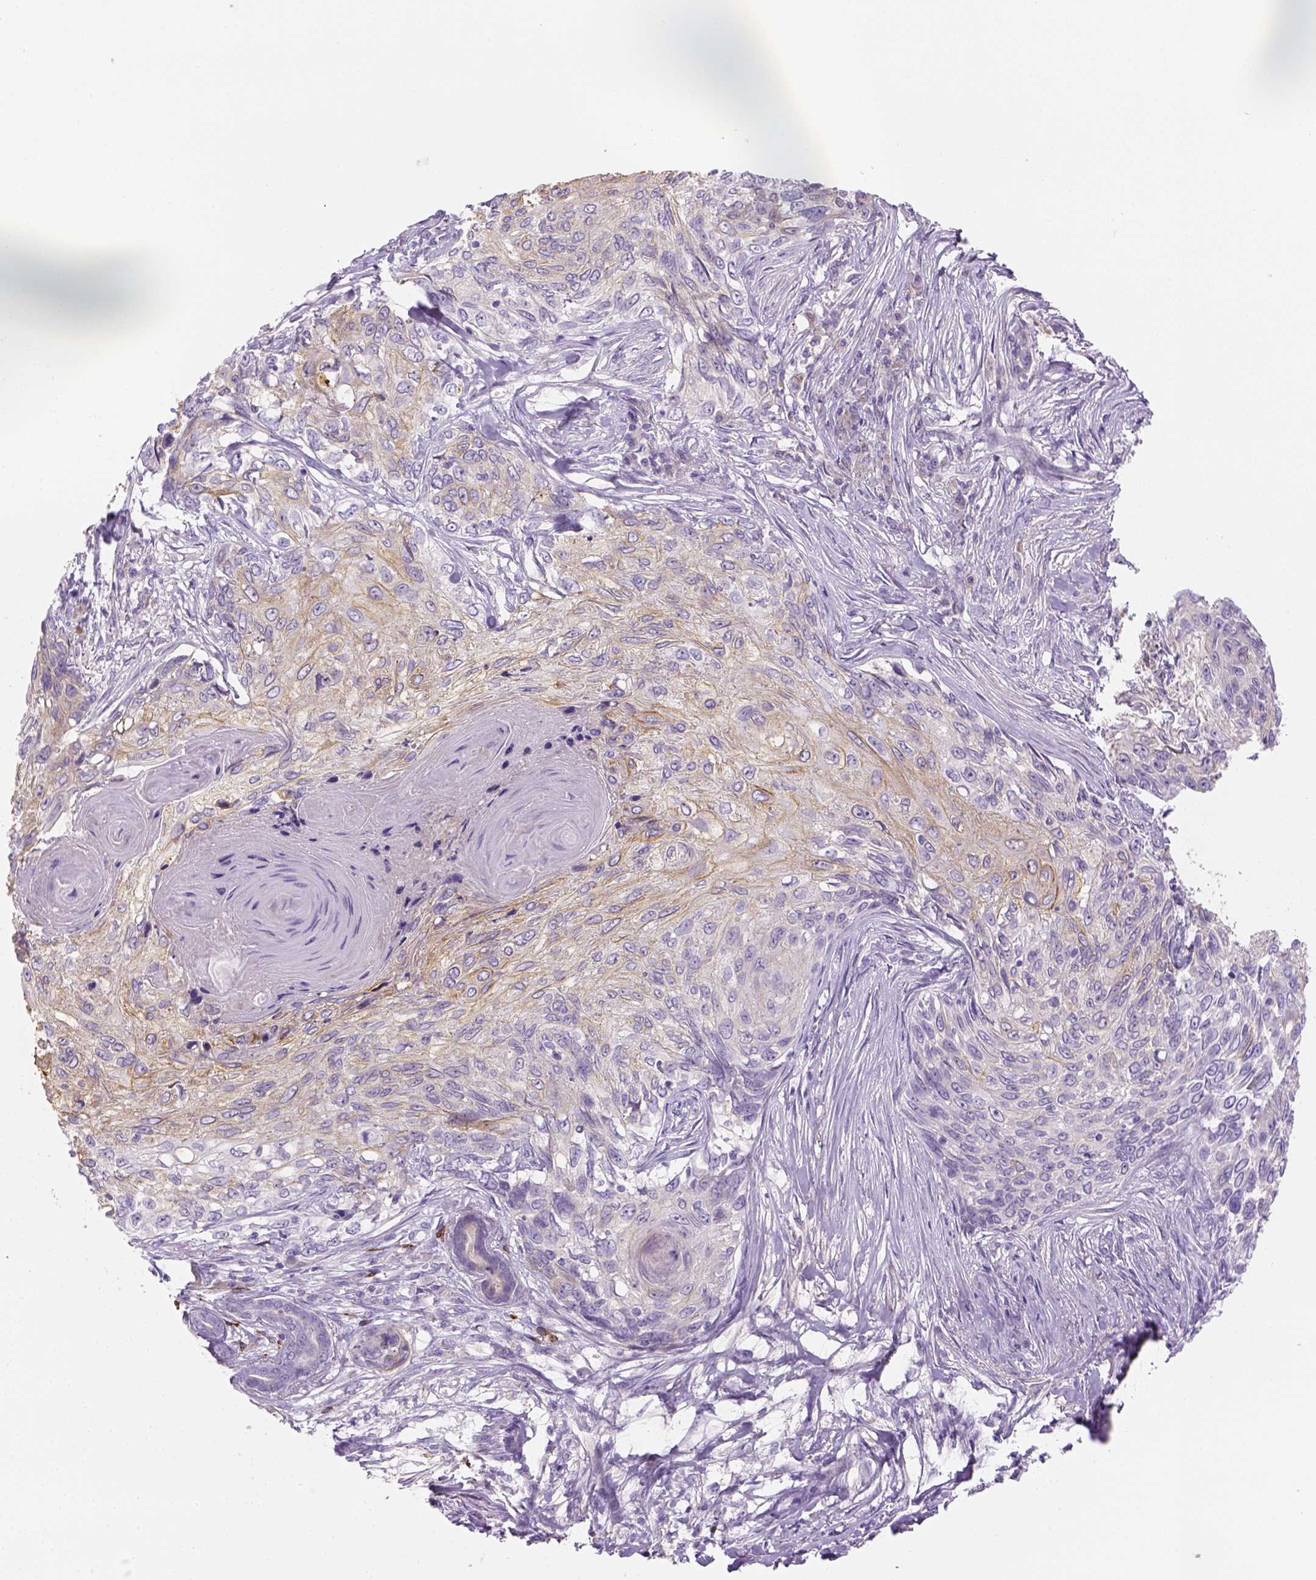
{"staining": {"intensity": "moderate", "quantity": "<25%", "location": "cytoplasmic/membranous"}, "tissue": "skin cancer", "cell_type": "Tumor cells", "image_type": "cancer", "snomed": [{"axis": "morphology", "description": "Squamous cell carcinoma, NOS"}, {"axis": "topography", "description": "Skin"}], "caption": "Skin cancer (squamous cell carcinoma) stained with a brown dye demonstrates moderate cytoplasmic/membranous positive positivity in about <25% of tumor cells.", "gene": "CACNB1", "patient": {"sex": "male", "age": 92}}